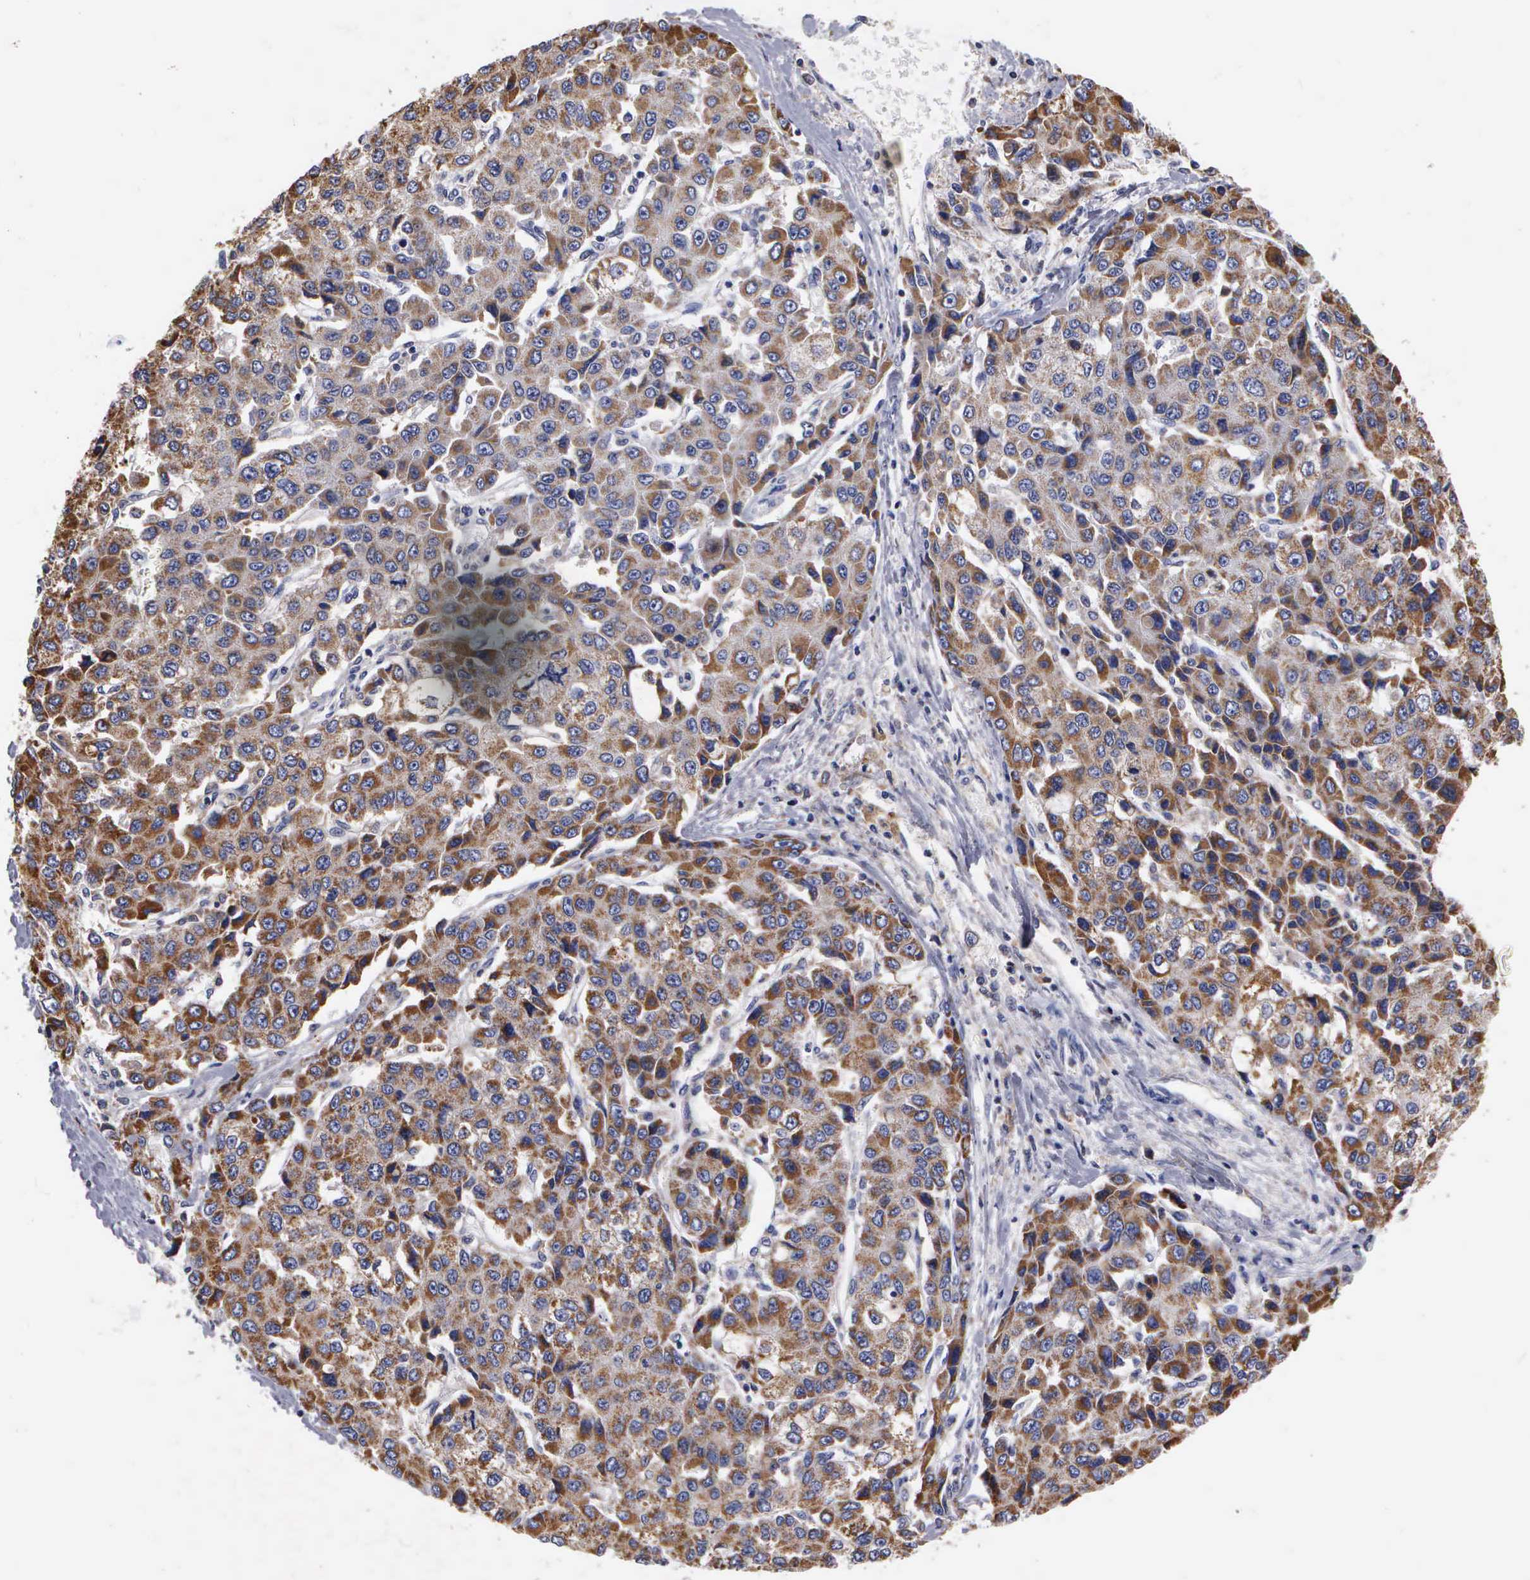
{"staining": {"intensity": "strong", "quantity": ">75%", "location": "cytoplasmic/membranous"}, "tissue": "liver cancer", "cell_type": "Tumor cells", "image_type": "cancer", "snomed": [{"axis": "morphology", "description": "Carcinoma, Hepatocellular, NOS"}, {"axis": "topography", "description": "Liver"}], "caption": "A brown stain highlights strong cytoplasmic/membranous positivity of a protein in human hepatocellular carcinoma (liver) tumor cells.", "gene": "PTGS2", "patient": {"sex": "female", "age": 66}}